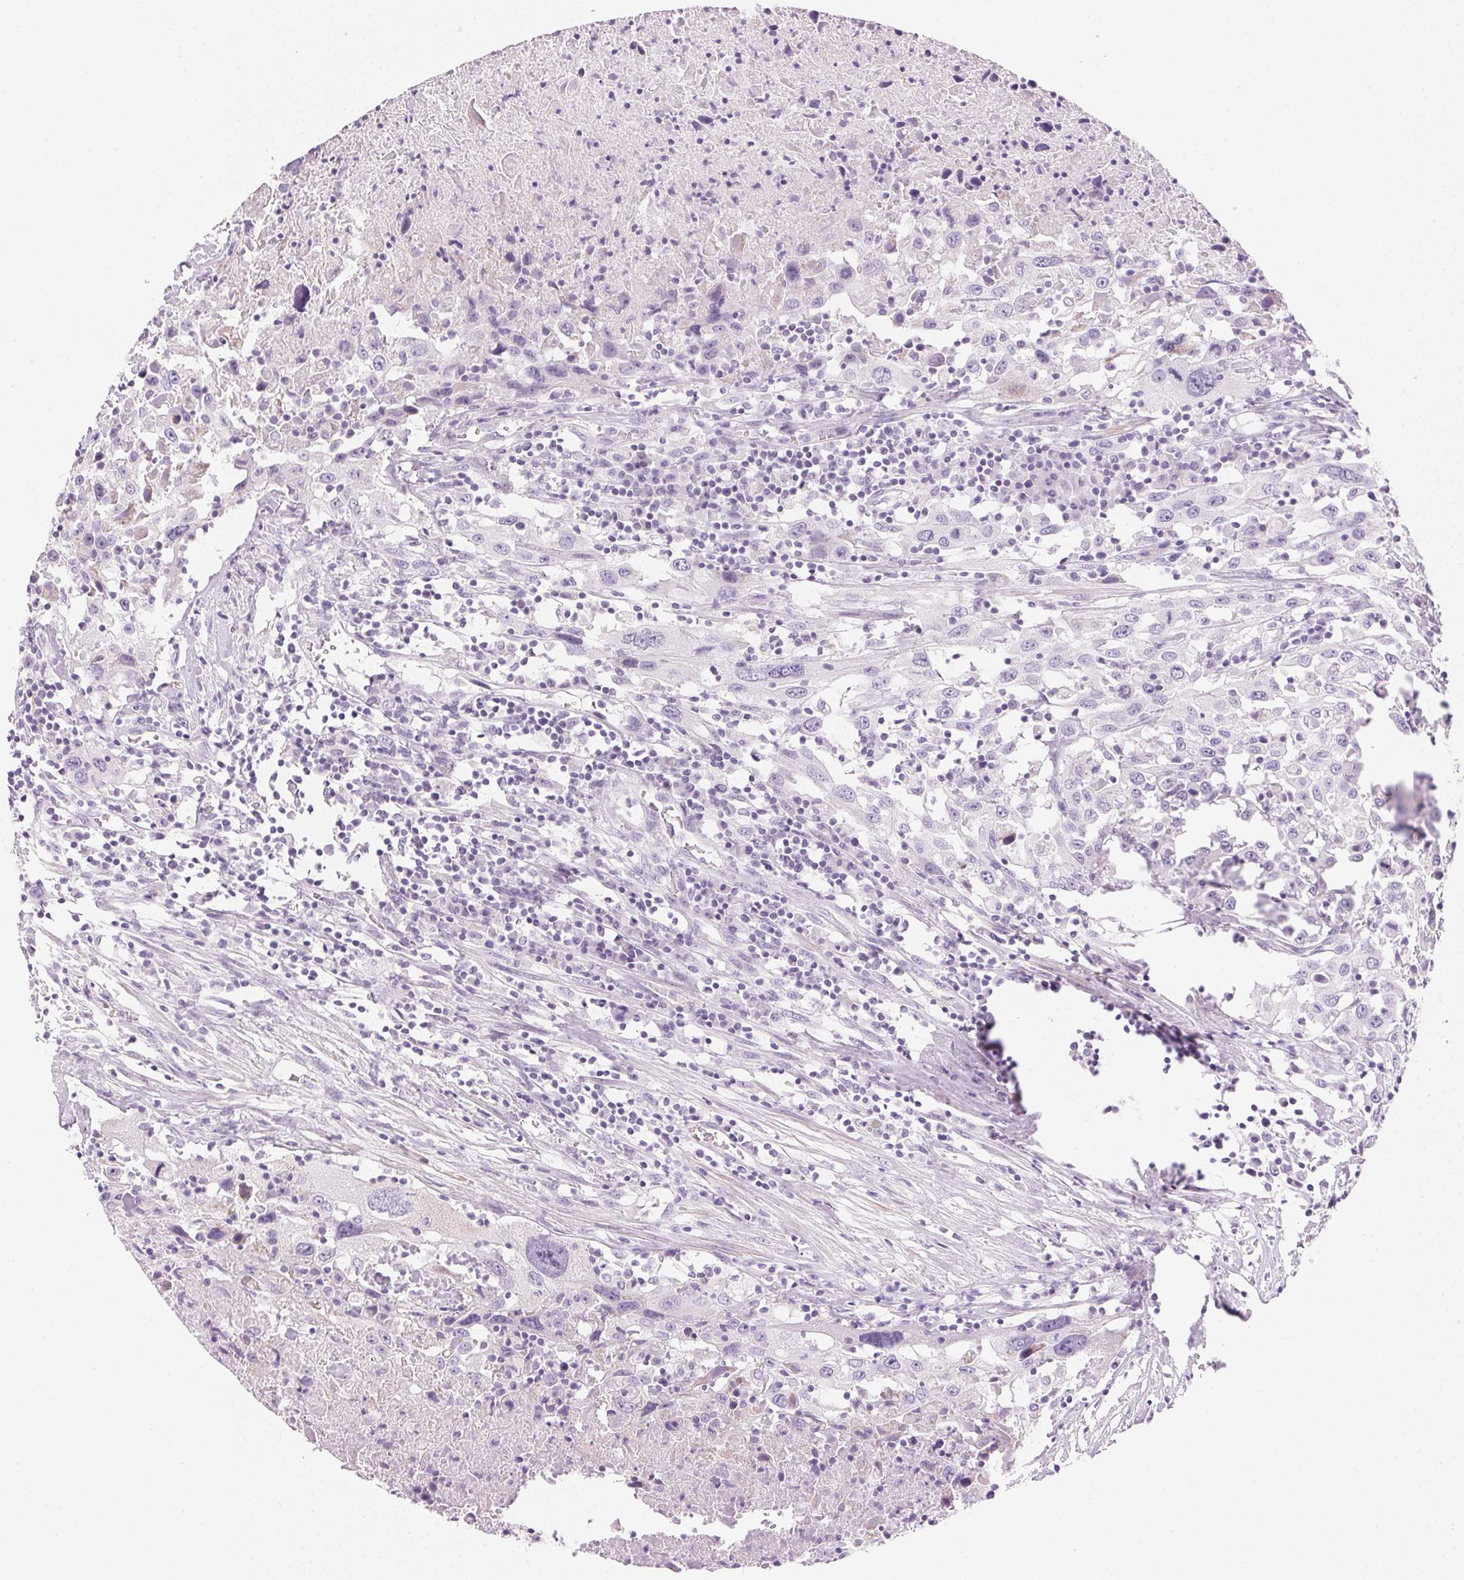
{"staining": {"intensity": "negative", "quantity": "none", "location": "none"}, "tissue": "urothelial cancer", "cell_type": "Tumor cells", "image_type": "cancer", "snomed": [{"axis": "morphology", "description": "Urothelial carcinoma, High grade"}, {"axis": "topography", "description": "Urinary bladder"}], "caption": "Protein analysis of urothelial cancer demonstrates no significant expression in tumor cells.", "gene": "CYP11B1", "patient": {"sex": "male", "age": 61}}